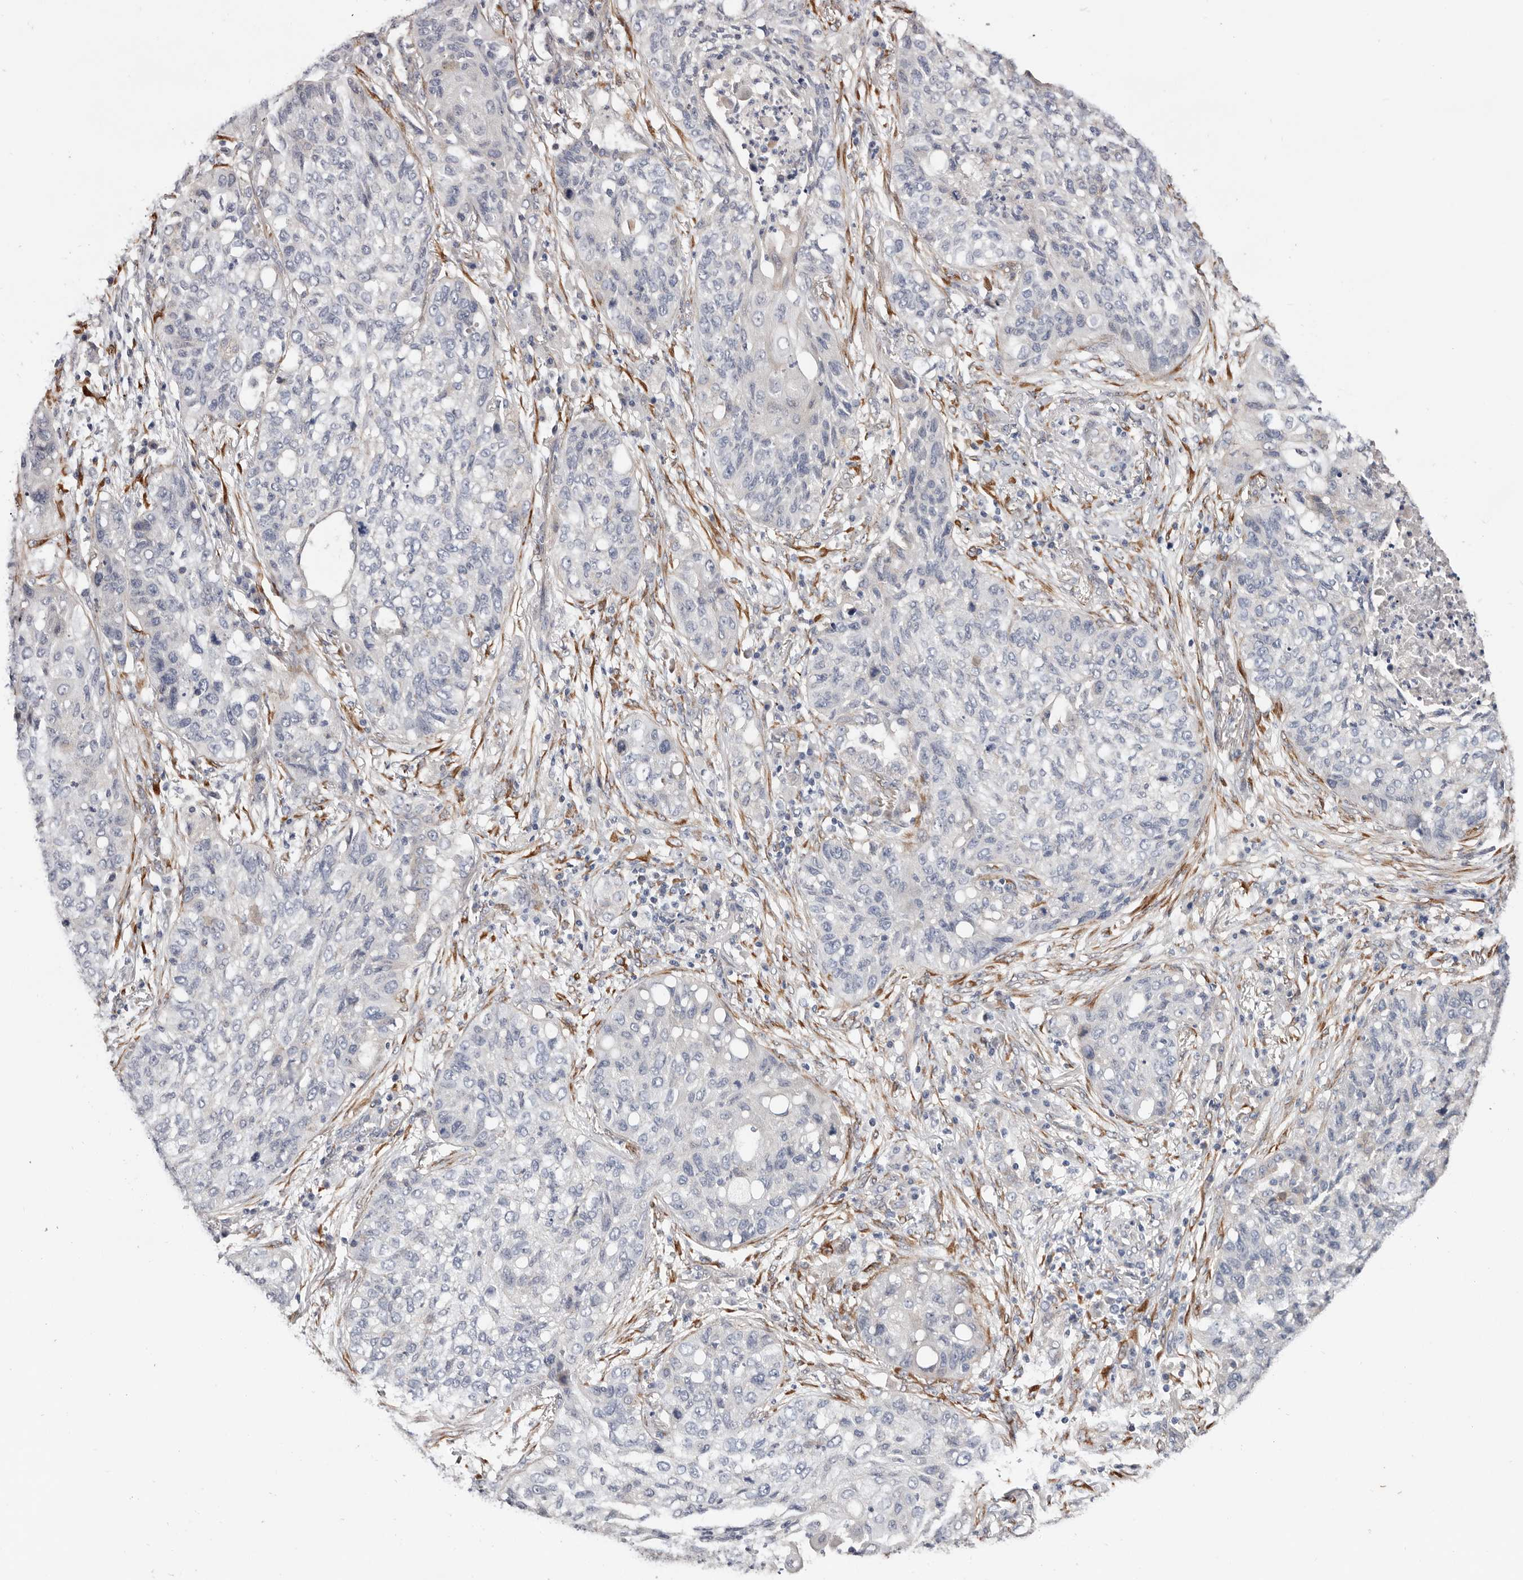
{"staining": {"intensity": "negative", "quantity": "none", "location": "none"}, "tissue": "lung cancer", "cell_type": "Tumor cells", "image_type": "cancer", "snomed": [{"axis": "morphology", "description": "Squamous cell carcinoma, NOS"}, {"axis": "topography", "description": "Lung"}], "caption": "DAB (3,3'-diaminobenzidine) immunohistochemical staining of lung cancer shows no significant staining in tumor cells.", "gene": "USH1C", "patient": {"sex": "female", "age": 63}}